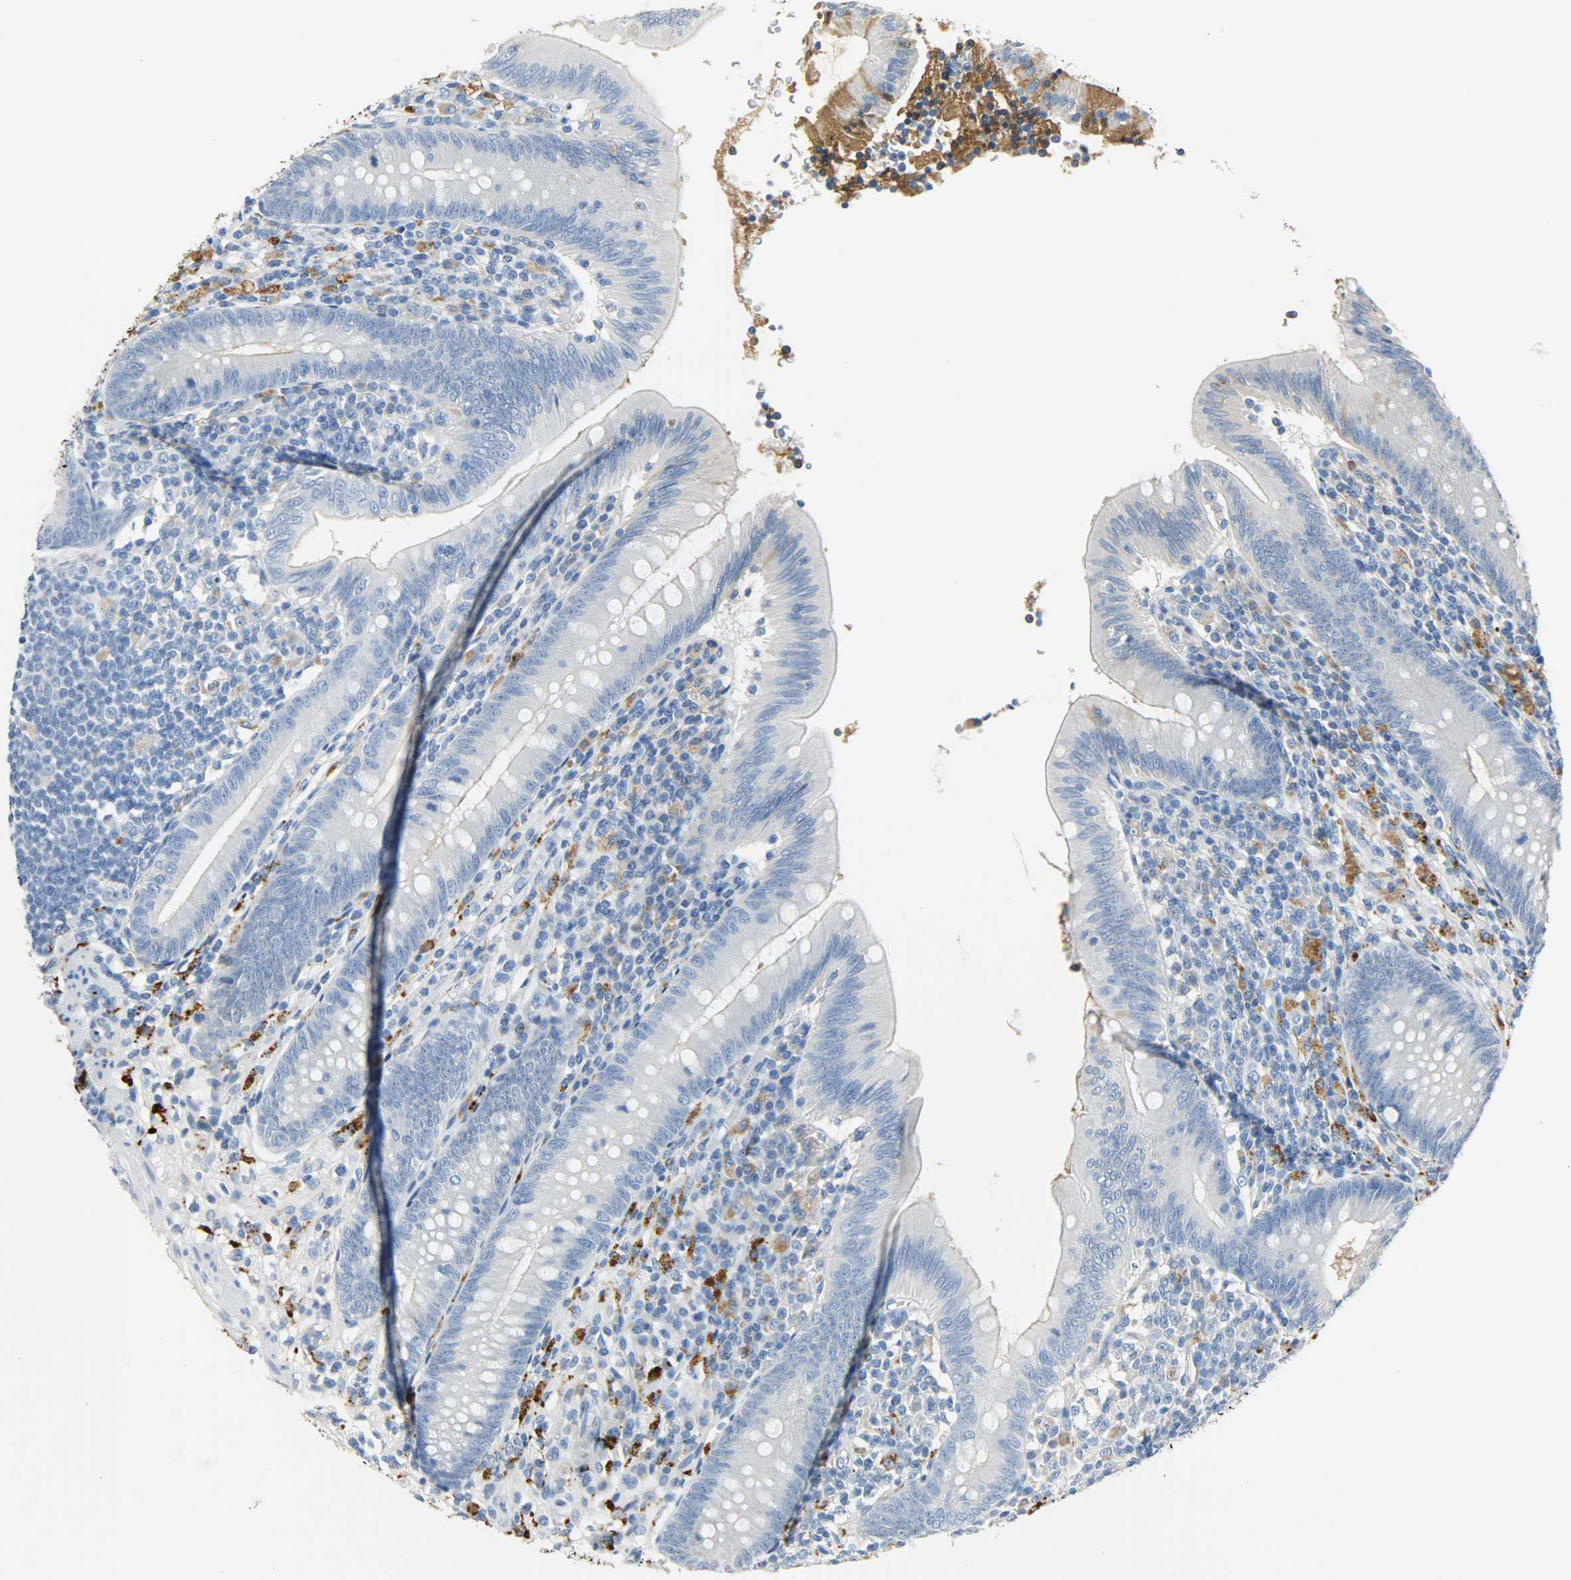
{"staining": {"intensity": "negative", "quantity": "none", "location": "none"}, "tissue": "appendix", "cell_type": "Glandular cells", "image_type": "normal", "snomed": [{"axis": "morphology", "description": "Normal tissue, NOS"}, {"axis": "morphology", "description": "Inflammation, NOS"}, {"axis": "topography", "description": "Appendix"}], "caption": "Immunohistochemistry photomicrograph of unremarkable appendix stained for a protein (brown), which displays no staining in glandular cells.", "gene": "CRP", "patient": {"sex": "male", "age": 46}}